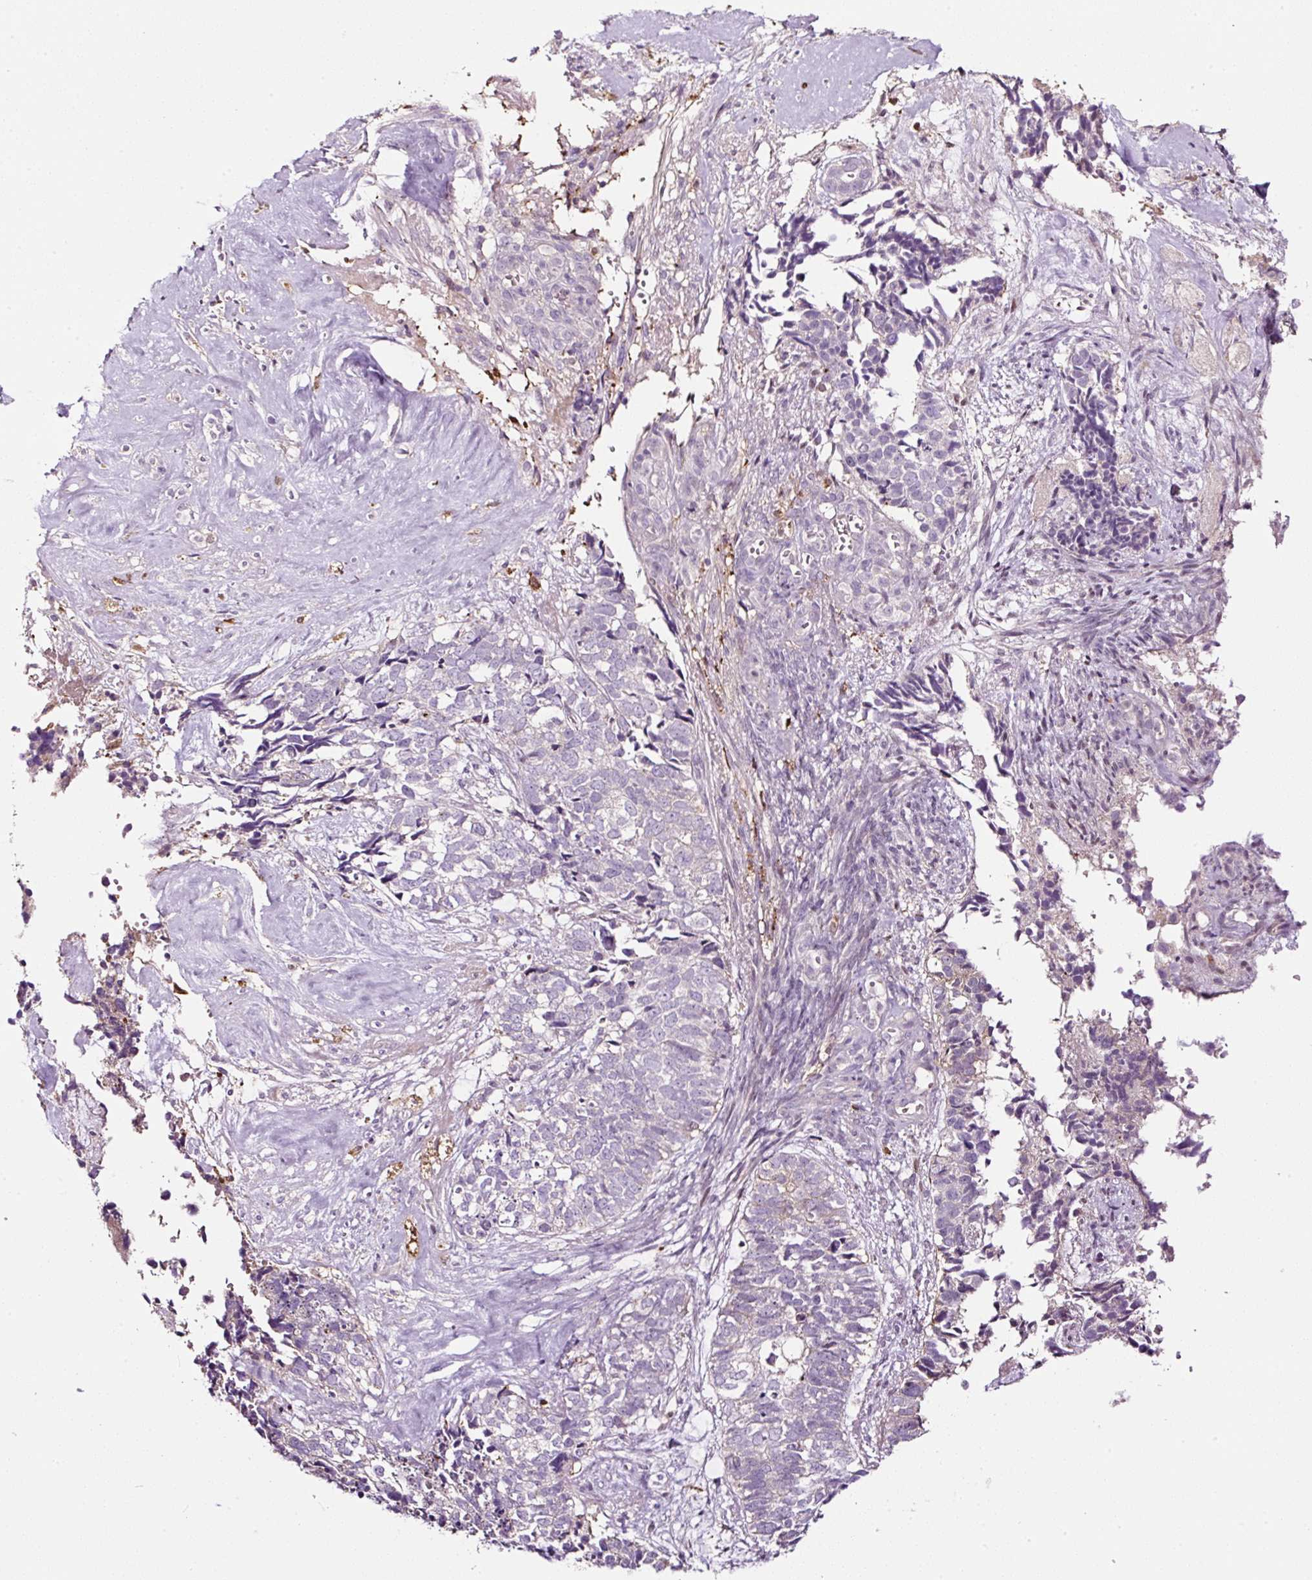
{"staining": {"intensity": "negative", "quantity": "none", "location": "none"}, "tissue": "cervical cancer", "cell_type": "Tumor cells", "image_type": "cancer", "snomed": [{"axis": "morphology", "description": "Squamous cell carcinoma, NOS"}, {"axis": "topography", "description": "Cervix"}], "caption": "The immunohistochemistry (IHC) histopathology image has no significant staining in tumor cells of cervical squamous cell carcinoma tissue.", "gene": "LRRC24", "patient": {"sex": "female", "age": 63}}